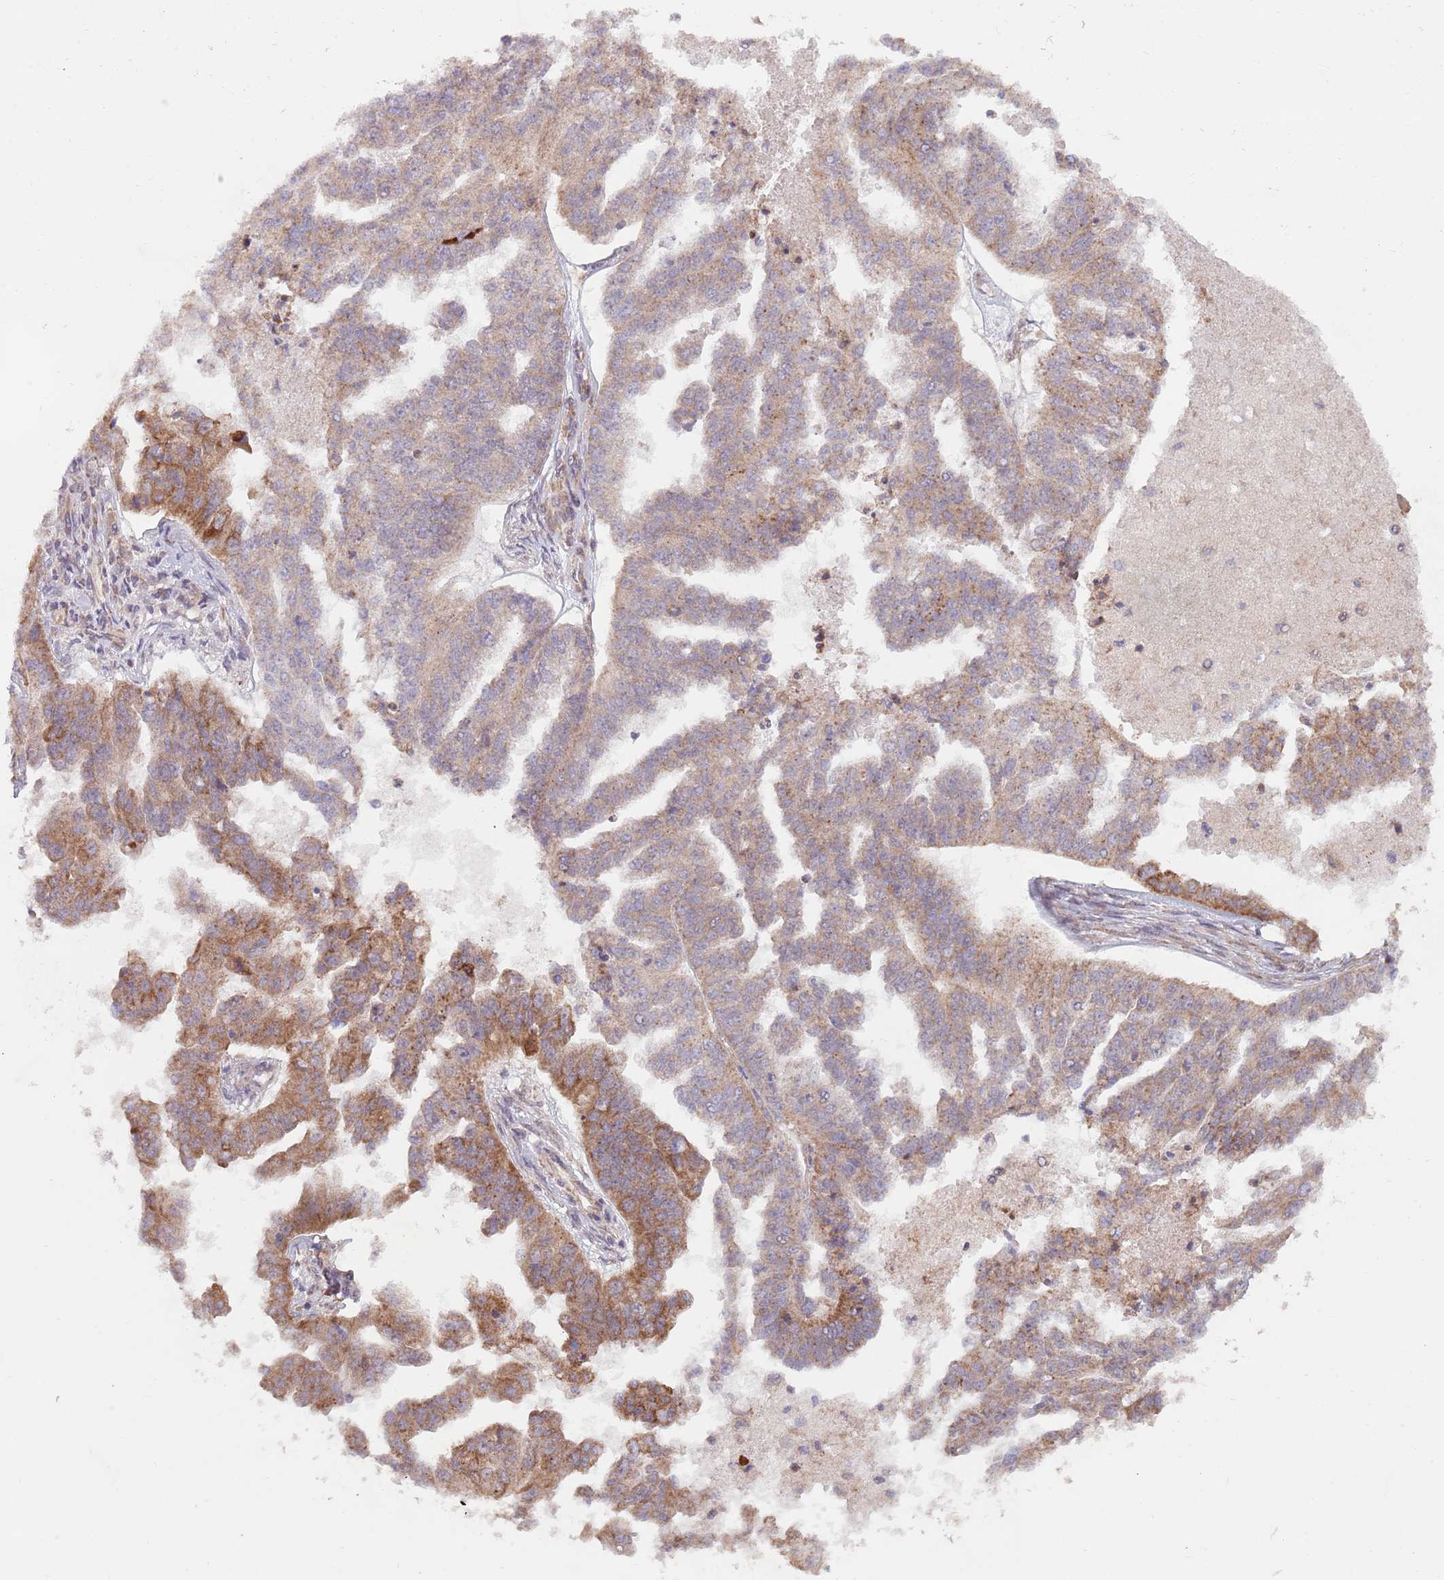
{"staining": {"intensity": "moderate", "quantity": "25%-75%", "location": "cytoplasmic/membranous"}, "tissue": "ovarian cancer", "cell_type": "Tumor cells", "image_type": "cancer", "snomed": [{"axis": "morphology", "description": "Cystadenocarcinoma, serous, NOS"}, {"axis": "topography", "description": "Ovary"}], "caption": "The immunohistochemical stain highlights moderate cytoplasmic/membranous positivity in tumor cells of ovarian cancer tissue.", "gene": "CHD9", "patient": {"sex": "female", "age": 58}}